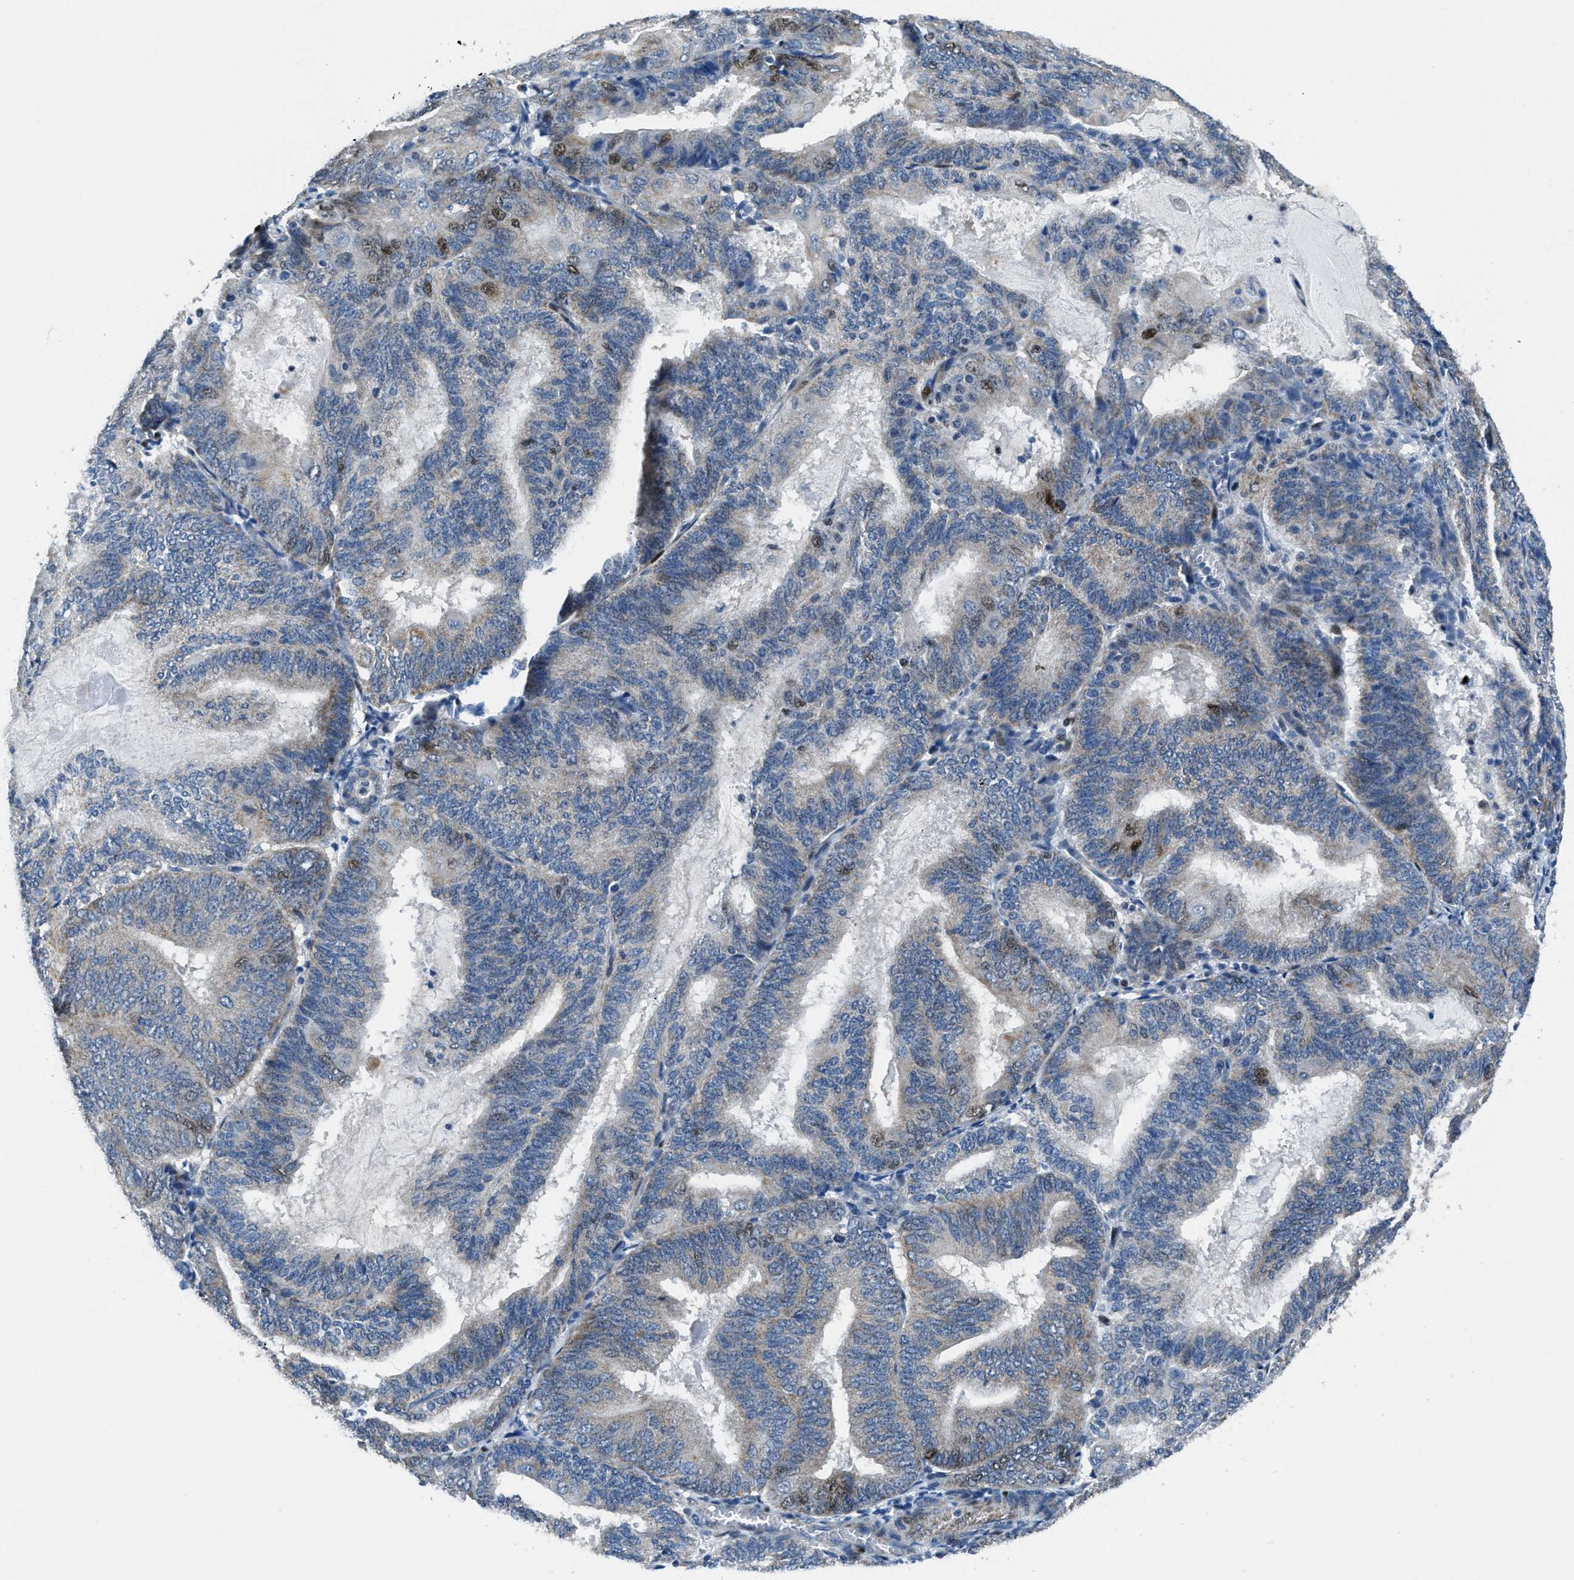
{"staining": {"intensity": "moderate", "quantity": "<25%", "location": "nuclear"}, "tissue": "endometrial cancer", "cell_type": "Tumor cells", "image_type": "cancer", "snomed": [{"axis": "morphology", "description": "Adenocarcinoma, NOS"}, {"axis": "topography", "description": "Endometrium"}], "caption": "Human adenocarcinoma (endometrial) stained with a brown dye reveals moderate nuclear positive positivity in approximately <25% of tumor cells.", "gene": "EGR1", "patient": {"sex": "female", "age": 81}}